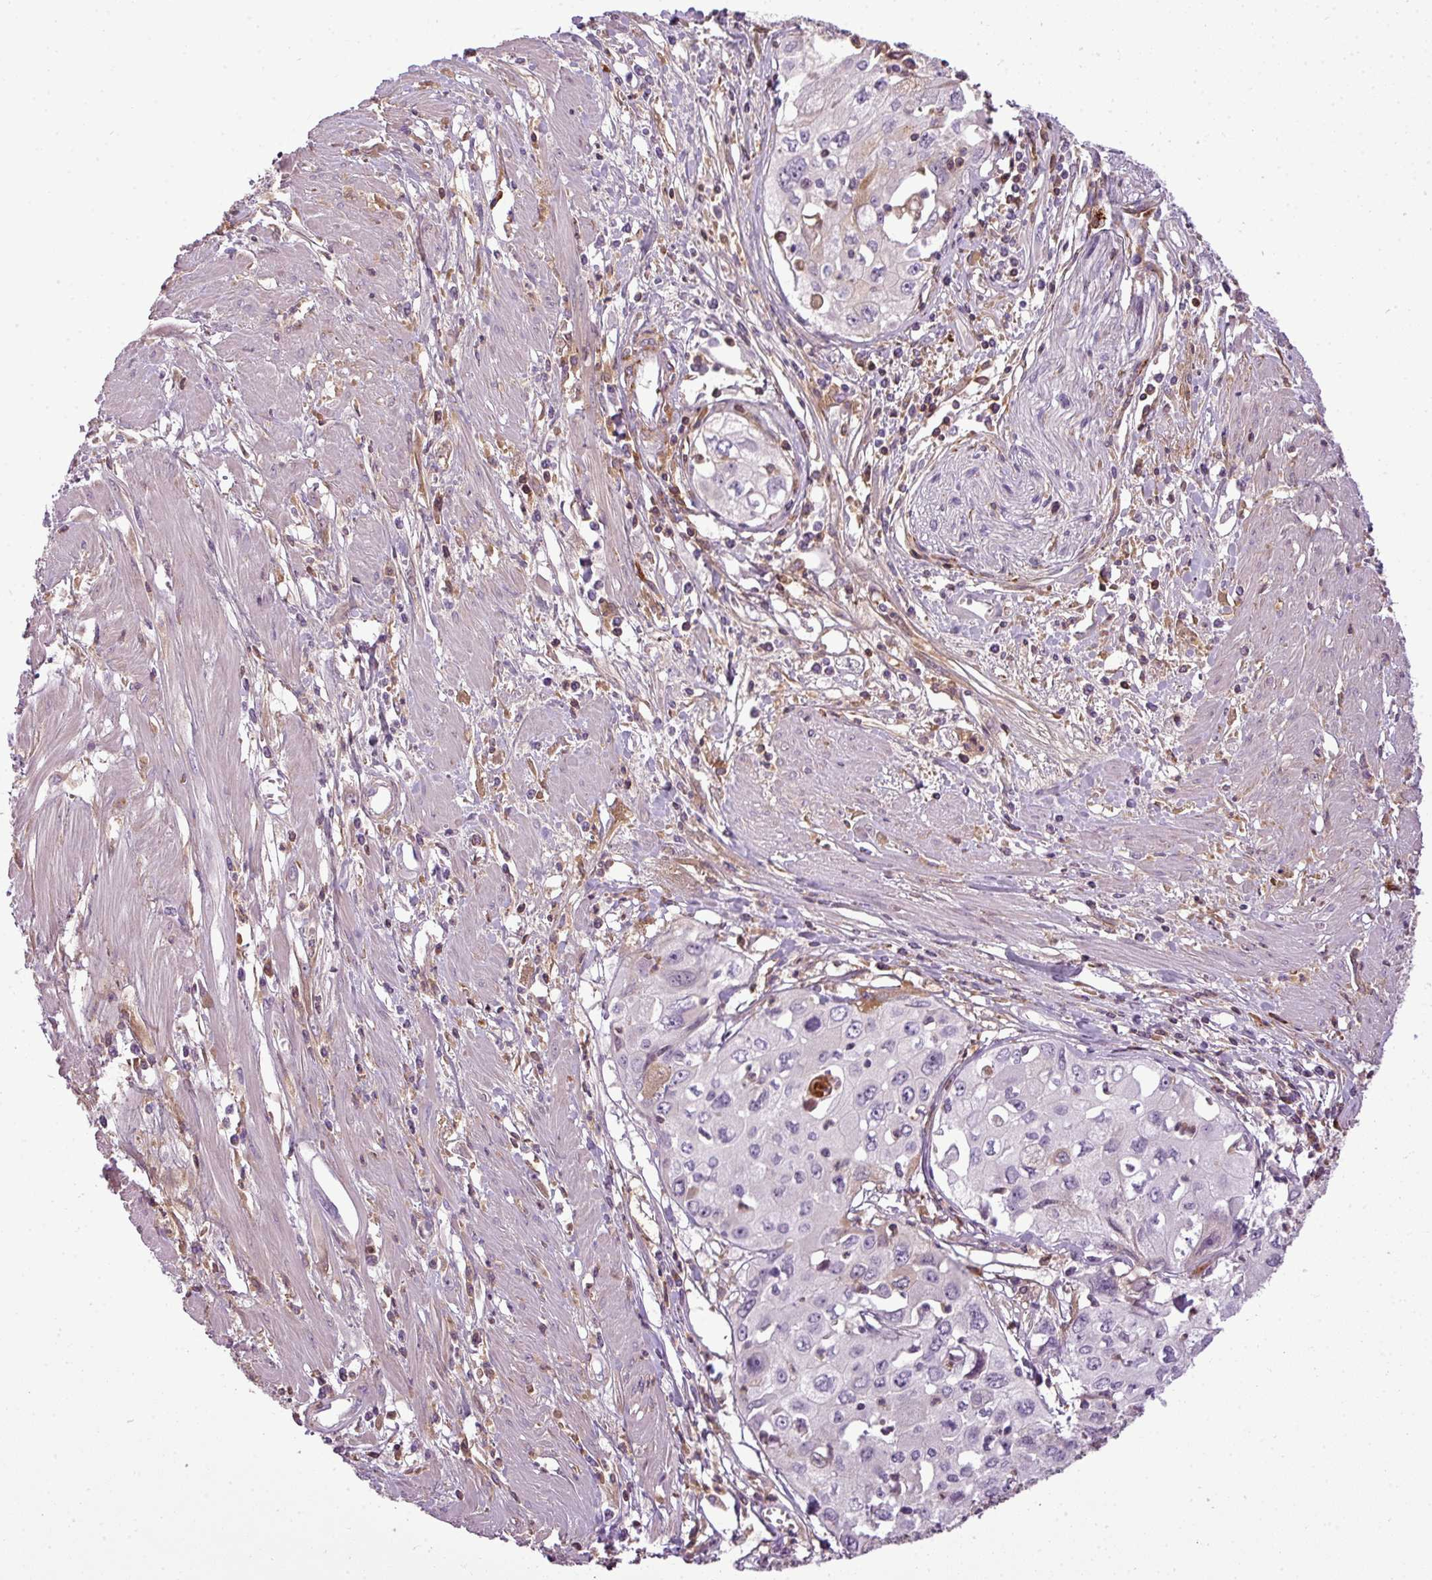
{"staining": {"intensity": "negative", "quantity": "none", "location": "none"}, "tissue": "cervical cancer", "cell_type": "Tumor cells", "image_type": "cancer", "snomed": [{"axis": "morphology", "description": "Squamous cell carcinoma, NOS"}, {"axis": "topography", "description": "Cervix"}], "caption": "Immunohistochemistry histopathology image of neoplastic tissue: cervical cancer stained with DAB (3,3'-diaminobenzidine) reveals no significant protein staining in tumor cells.", "gene": "C4B", "patient": {"sex": "female", "age": 31}}